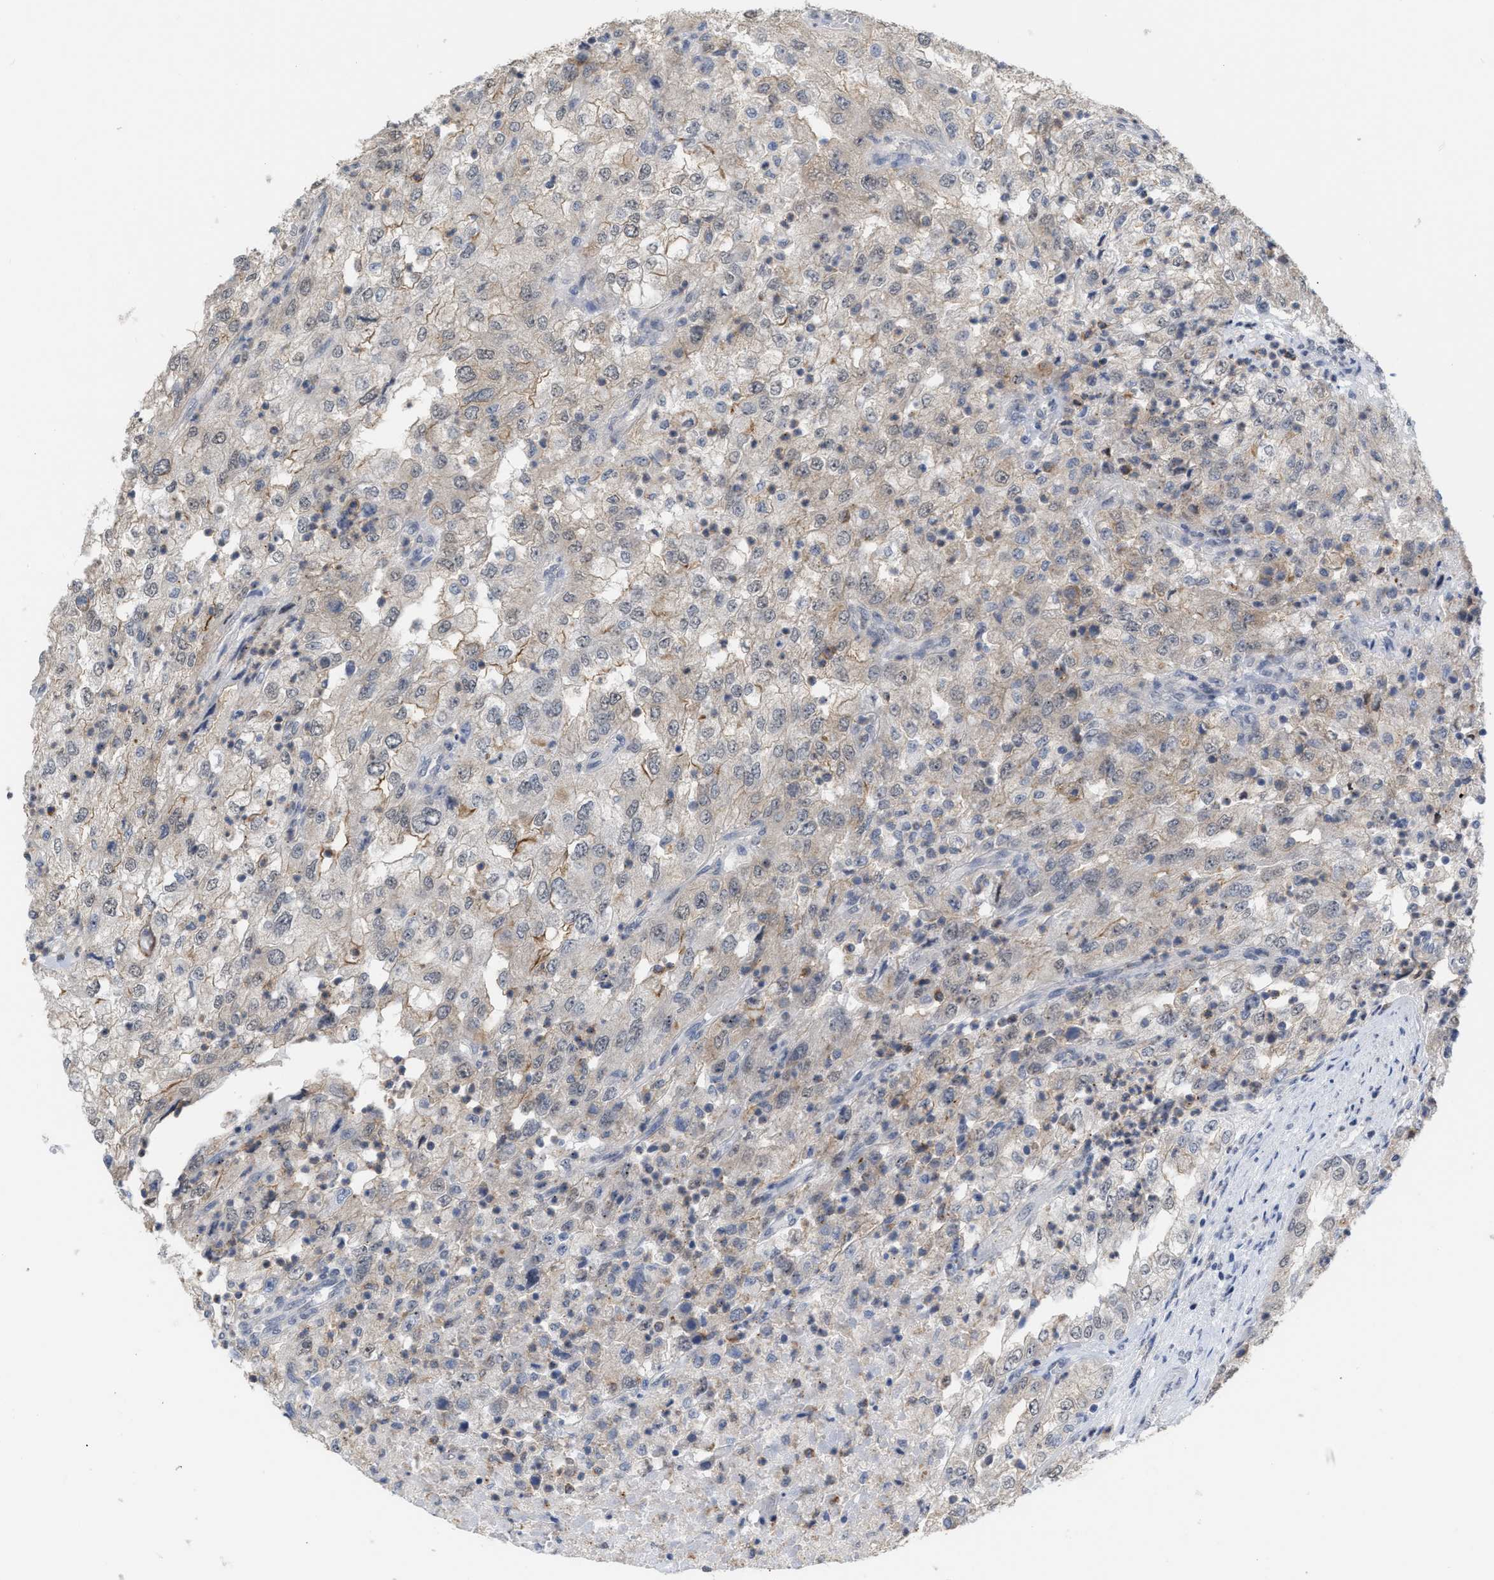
{"staining": {"intensity": "moderate", "quantity": "25%-75%", "location": "cytoplasmic/membranous"}, "tissue": "renal cancer", "cell_type": "Tumor cells", "image_type": "cancer", "snomed": [{"axis": "morphology", "description": "Adenocarcinoma, NOS"}, {"axis": "topography", "description": "Kidney"}], "caption": "Adenocarcinoma (renal) was stained to show a protein in brown. There is medium levels of moderate cytoplasmic/membranous staining in about 25%-75% of tumor cells.", "gene": "BAIAP2L1", "patient": {"sex": "female", "age": 54}}